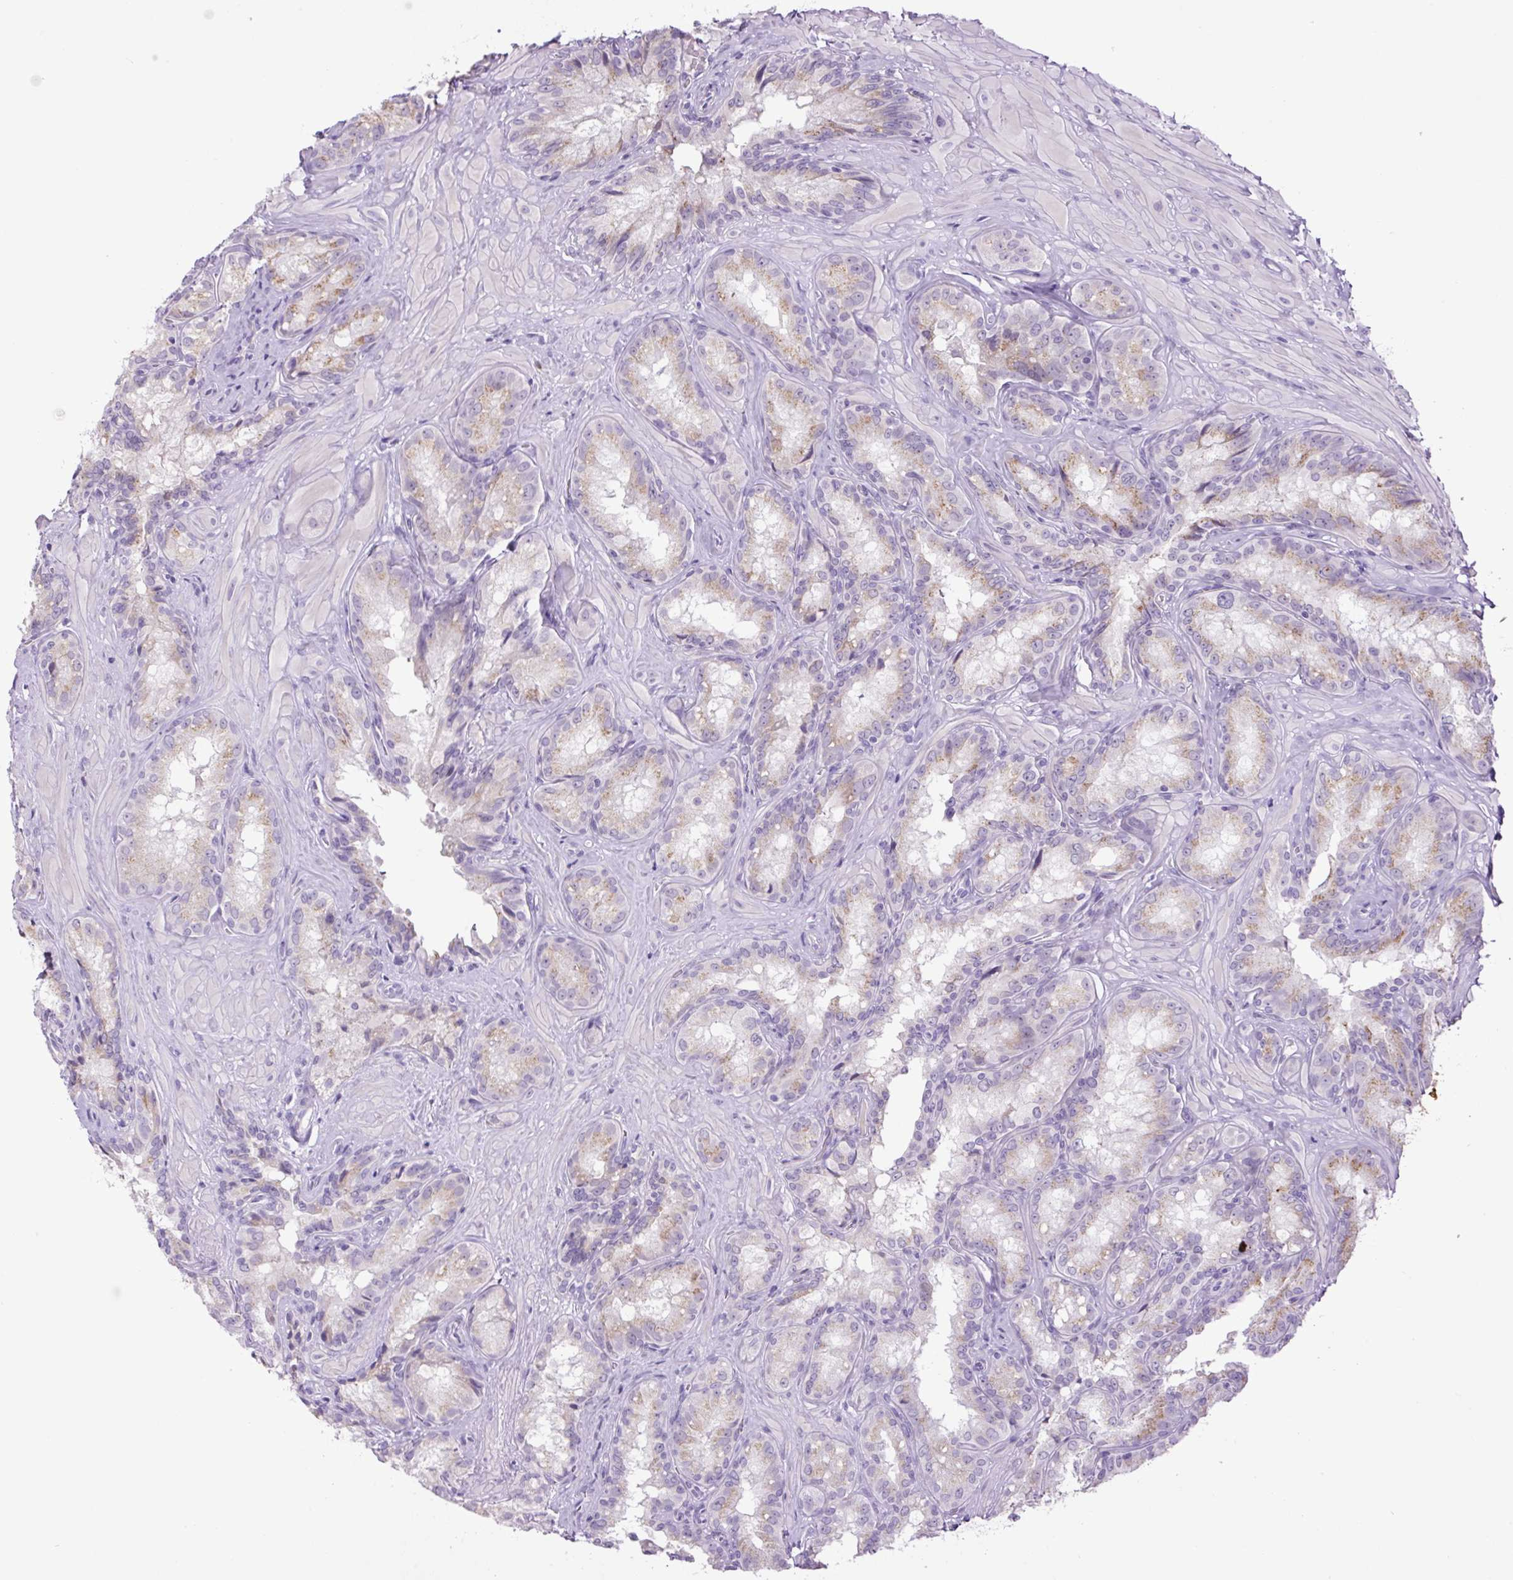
{"staining": {"intensity": "weak", "quantity": "<25%", "location": "cytoplasmic/membranous"}, "tissue": "seminal vesicle", "cell_type": "Glandular cells", "image_type": "normal", "snomed": [{"axis": "morphology", "description": "Normal tissue, NOS"}, {"axis": "topography", "description": "Seminal veicle"}], "caption": "Immunohistochemistry photomicrograph of unremarkable seminal vesicle stained for a protein (brown), which exhibits no positivity in glandular cells. Nuclei are stained in blue.", "gene": "MFSD3", "patient": {"sex": "male", "age": 47}}